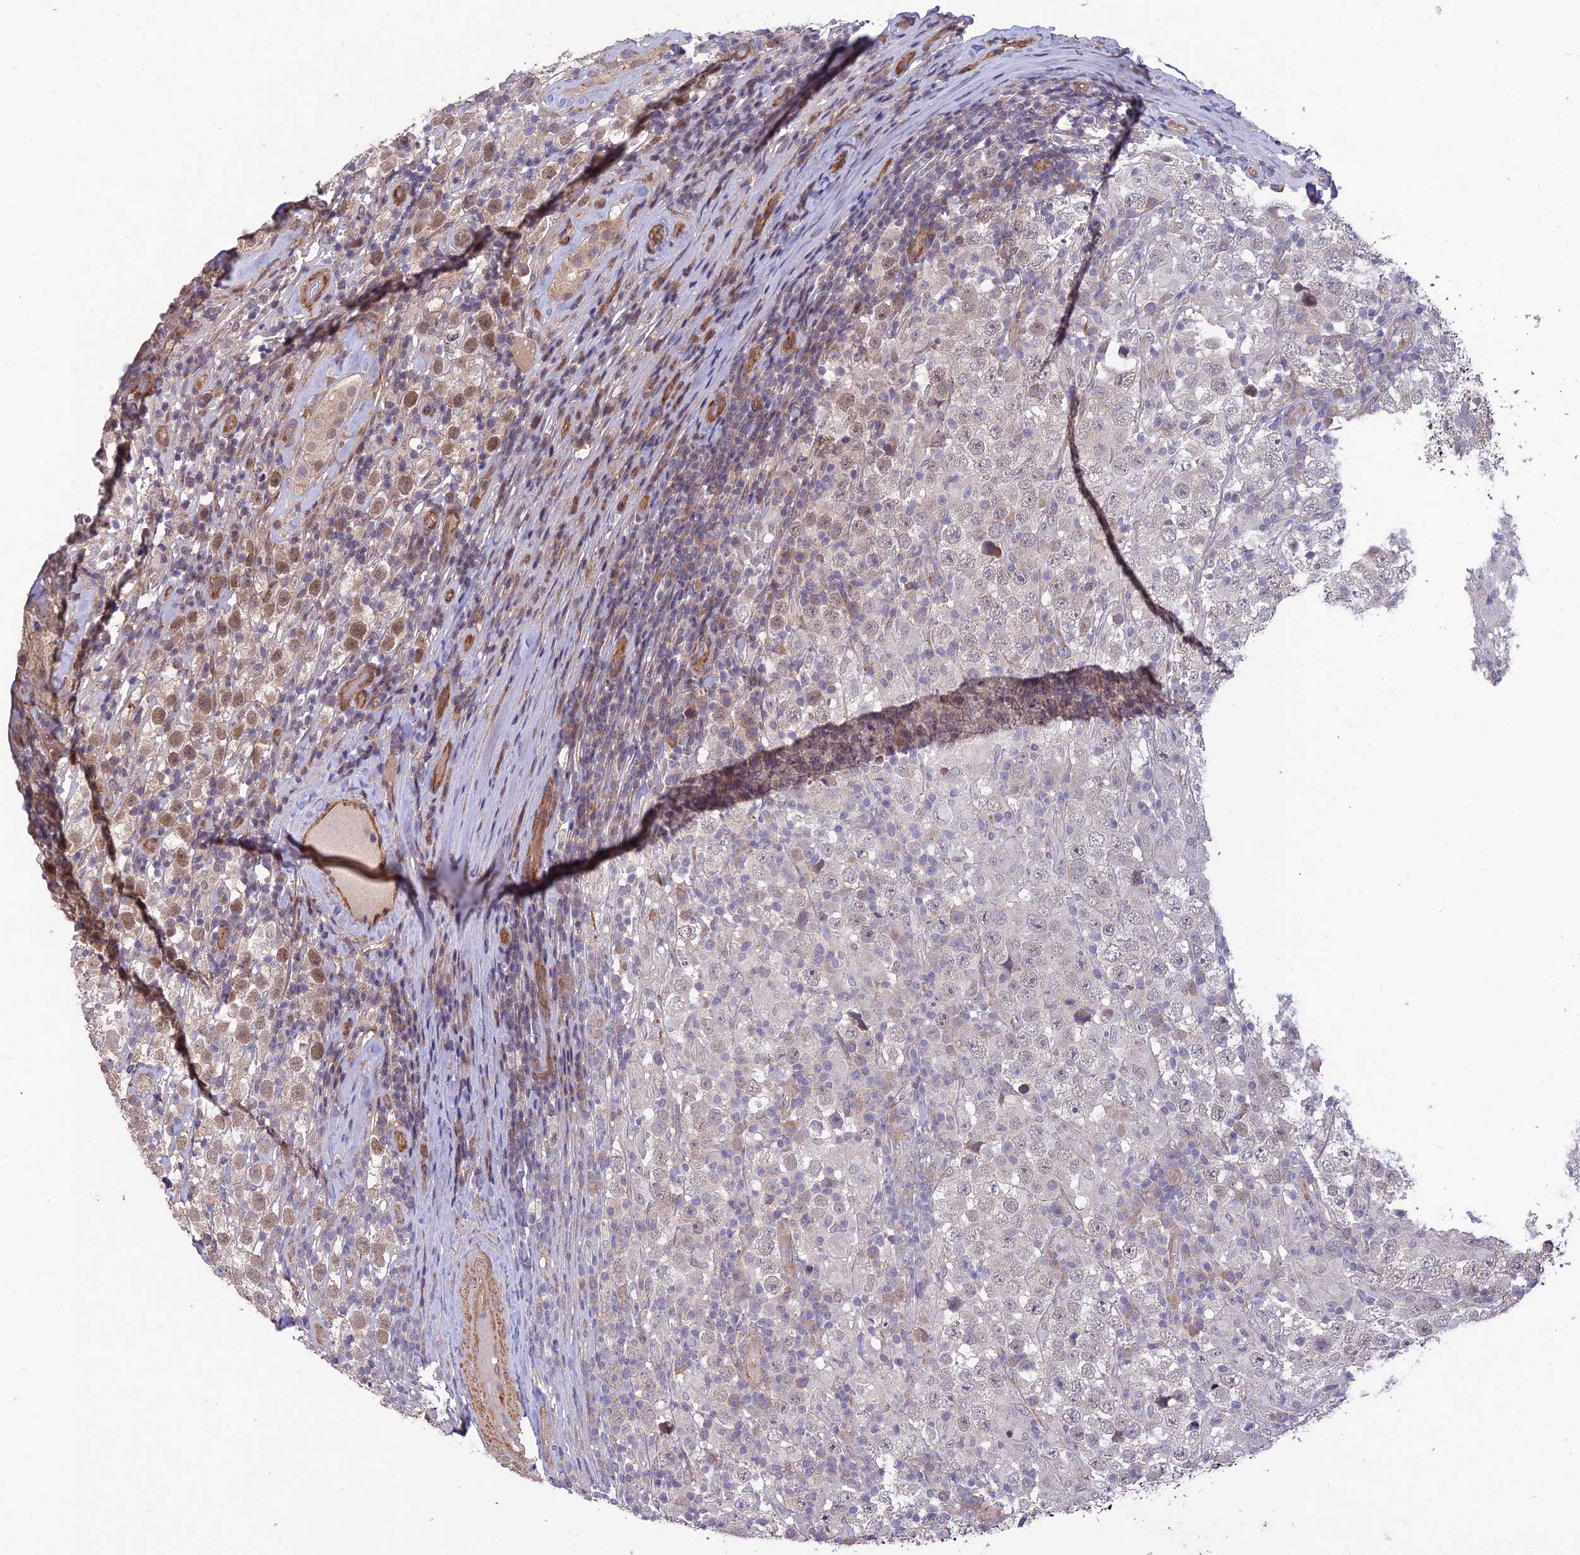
{"staining": {"intensity": "moderate", "quantity": "25%-75%", "location": "nuclear"}, "tissue": "testis cancer", "cell_type": "Tumor cells", "image_type": "cancer", "snomed": [{"axis": "morphology", "description": "Normal tissue, NOS"}, {"axis": "morphology", "description": "Urothelial carcinoma, High grade"}, {"axis": "morphology", "description": "Seminoma, NOS"}, {"axis": "morphology", "description": "Carcinoma, Embryonal, NOS"}, {"axis": "topography", "description": "Urinary bladder"}, {"axis": "topography", "description": "Testis"}], "caption": "Tumor cells display medium levels of moderate nuclear positivity in about 25%-75% of cells in embryonal carcinoma (testis).", "gene": "PAGR1", "patient": {"sex": "male", "age": 41}}